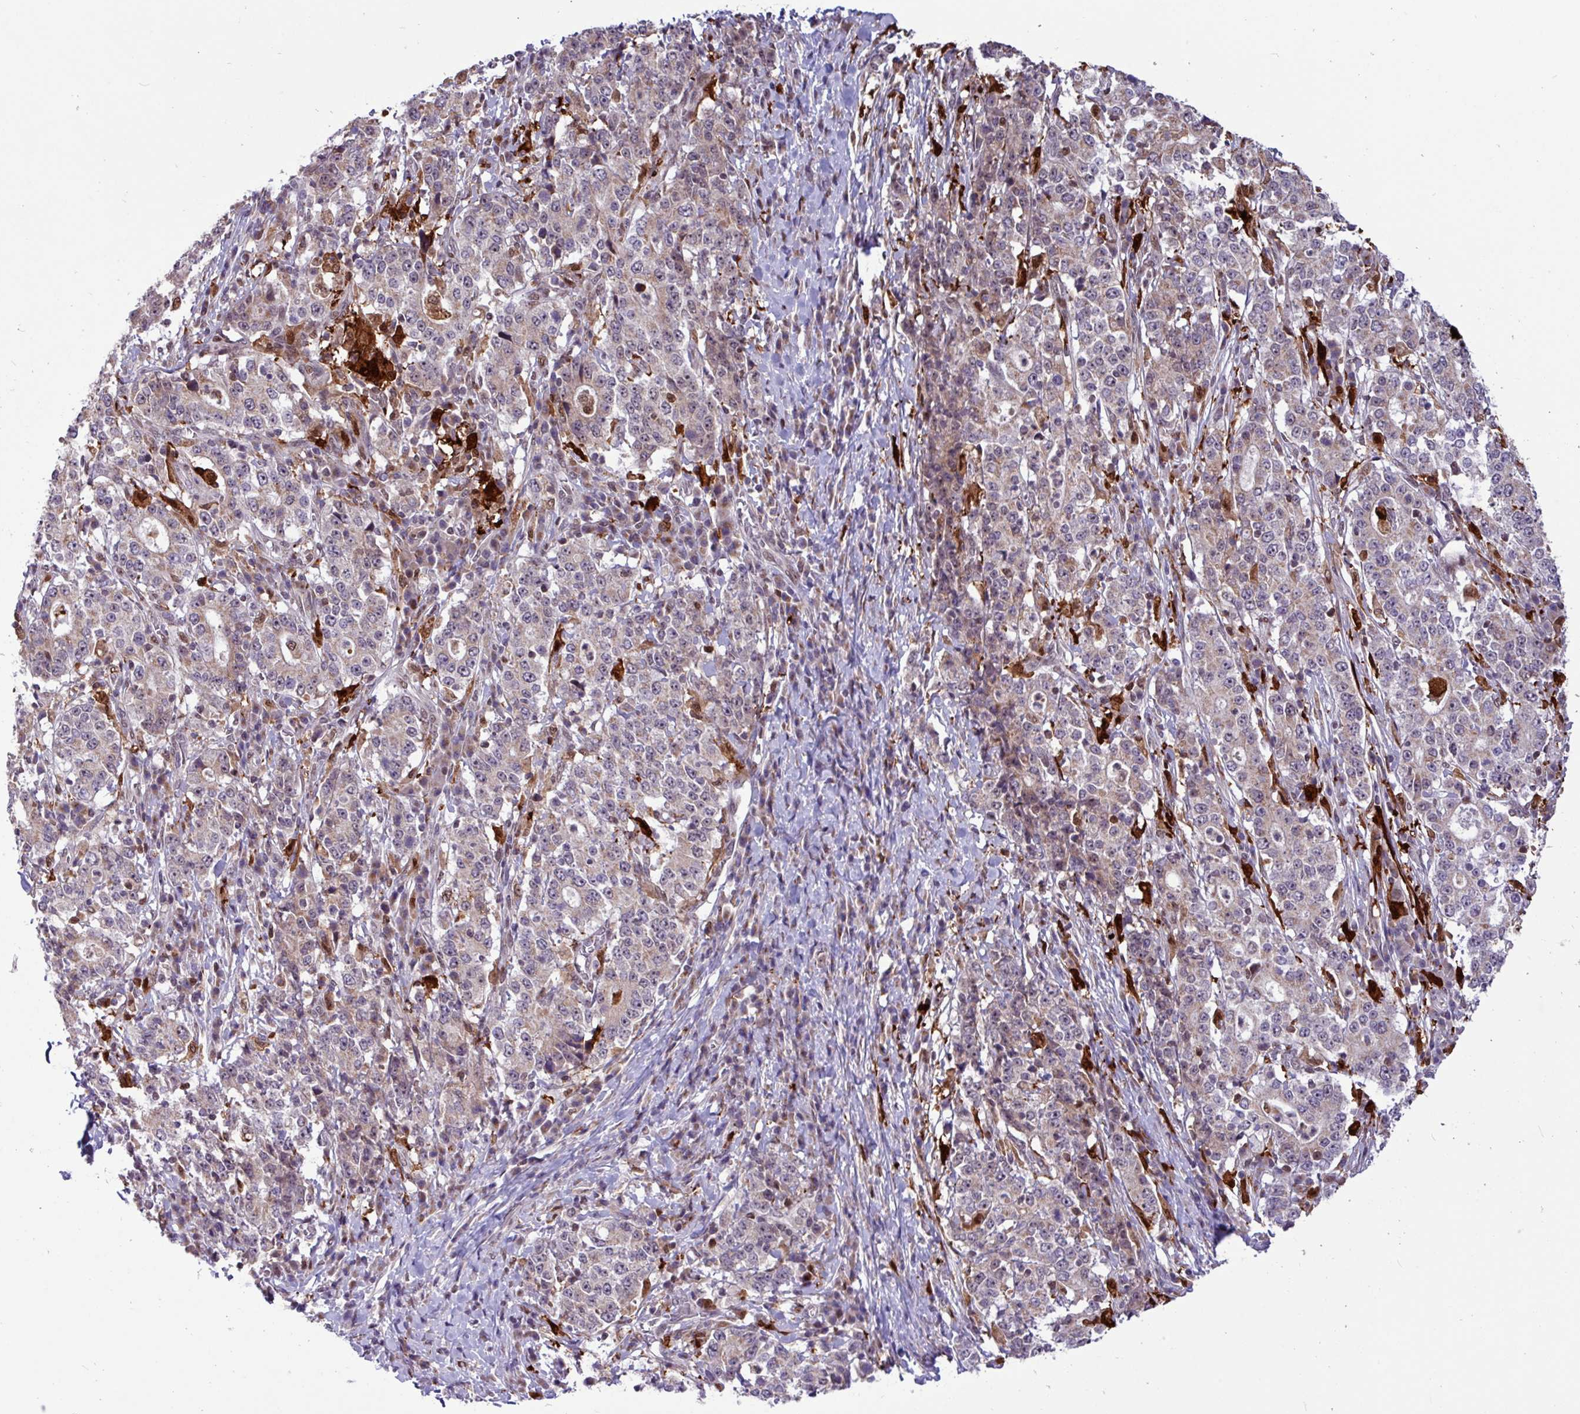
{"staining": {"intensity": "weak", "quantity": "25%-75%", "location": "cytoplasmic/membranous"}, "tissue": "stomach cancer", "cell_type": "Tumor cells", "image_type": "cancer", "snomed": [{"axis": "morphology", "description": "Normal tissue, NOS"}, {"axis": "morphology", "description": "Adenocarcinoma, NOS"}, {"axis": "topography", "description": "Stomach, upper"}, {"axis": "topography", "description": "Stomach"}], "caption": "Adenocarcinoma (stomach) stained with a brown dye reveals weak cytoplasmic/membranous positive expression in approximately 25%-75% of tumor cells.", "gene": "BRD3", "patient": {"sex": "male", "age": 59}}